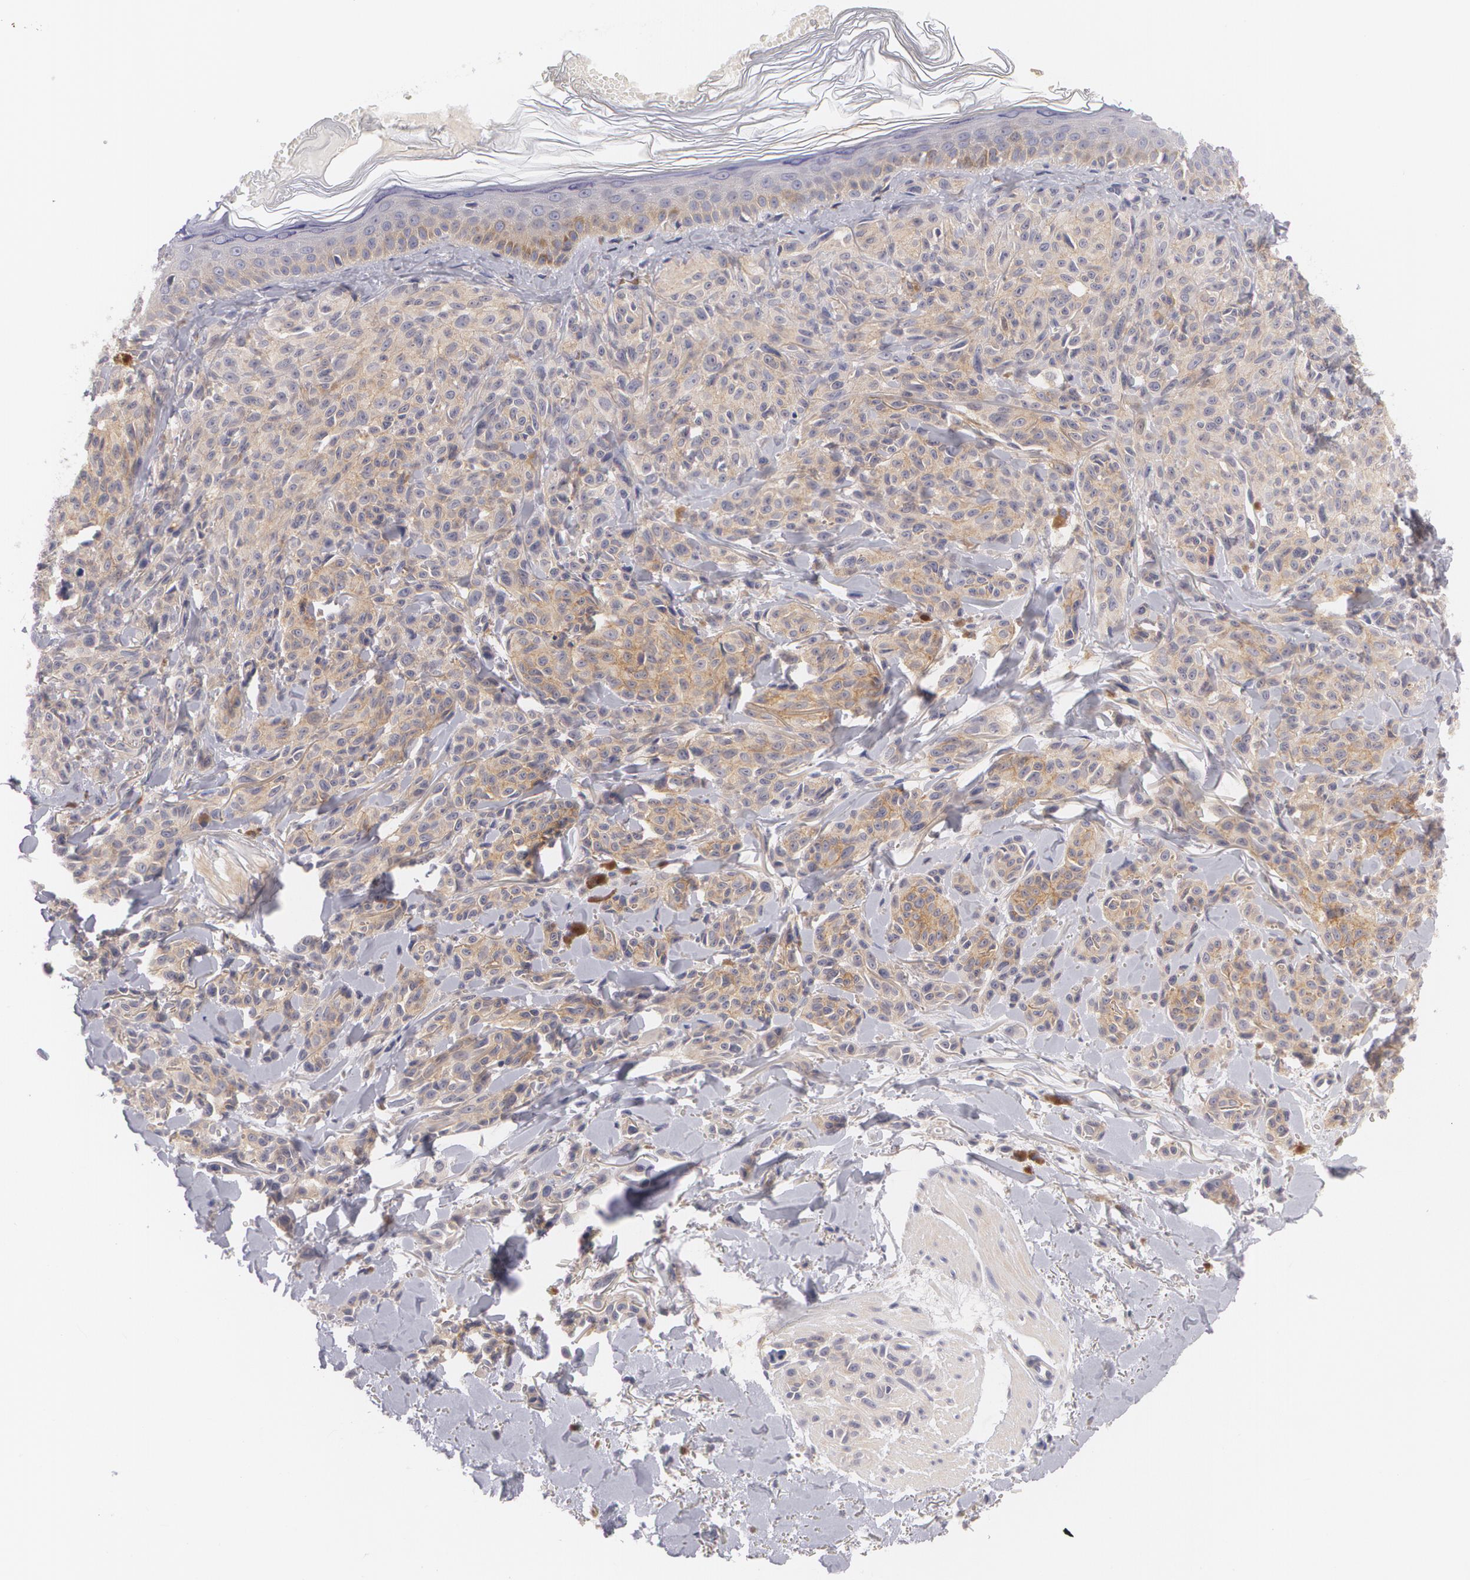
{"staining": {"intensity": "weak", "quantity": ">75%", "location": "cytoplasmic/membranous"}, "tissue": "melanoma", "cell_type": "Tumor cells", "image_type": "cancer", "snomed": [{"axis": "morphology", "description": "Malignant melanoma, NOS"}, {"axis": "topography", "description": "Skin"}], "caption": "Immunohistochemistry of human malignant melanoma shows low levels of weak cytoplasmic/membranous staining in about >75% of tumor cells.", "gene": "CASK", "patient": {"sex": "female", "age": 73}}